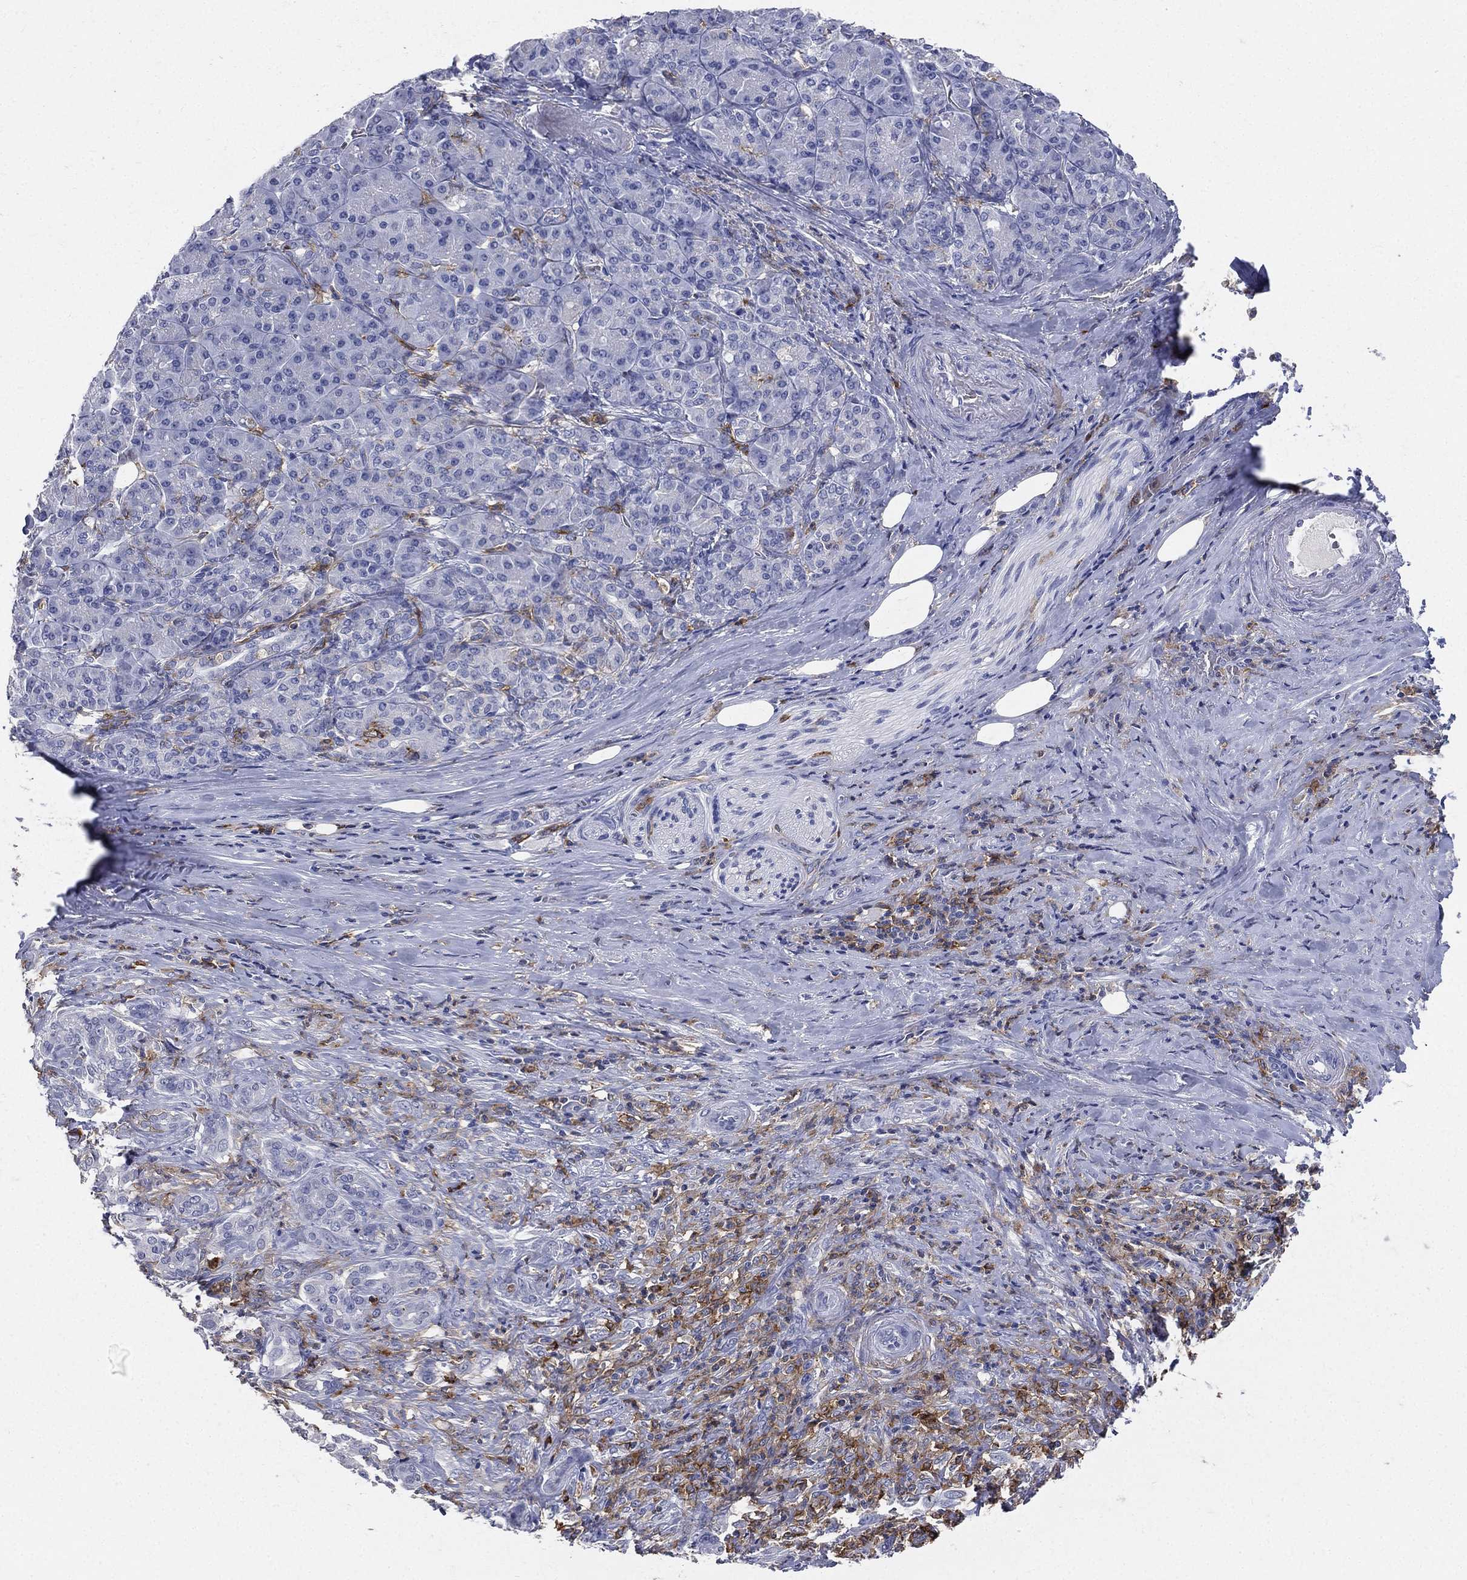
{"staining": {"intensity": "negative", "quantity": "none", "location": "none"}, "tissue": "pancreatic cancer", "cell_type": "Tumor cells", "image_type": "cancer", "snomed": [{"axis": "morphology", "description": "Normal tissue, NOS"}, {"axis": "morphology", "description": "Inflammation, NOS"}, {"axis": "morphology", "description": "Adenocarcinoma, NOS"}, {"axis": "topography", "description": "Pancreas"}], "caption": "DAB (3,3'-diaminobenzidine) immunohistochemical staining of adenocarcinoma (pancreatic) demonstrates no significant positivity in tumor cells.", "gene": "CD33", "patient": {"sex": "male", "age": 57}}